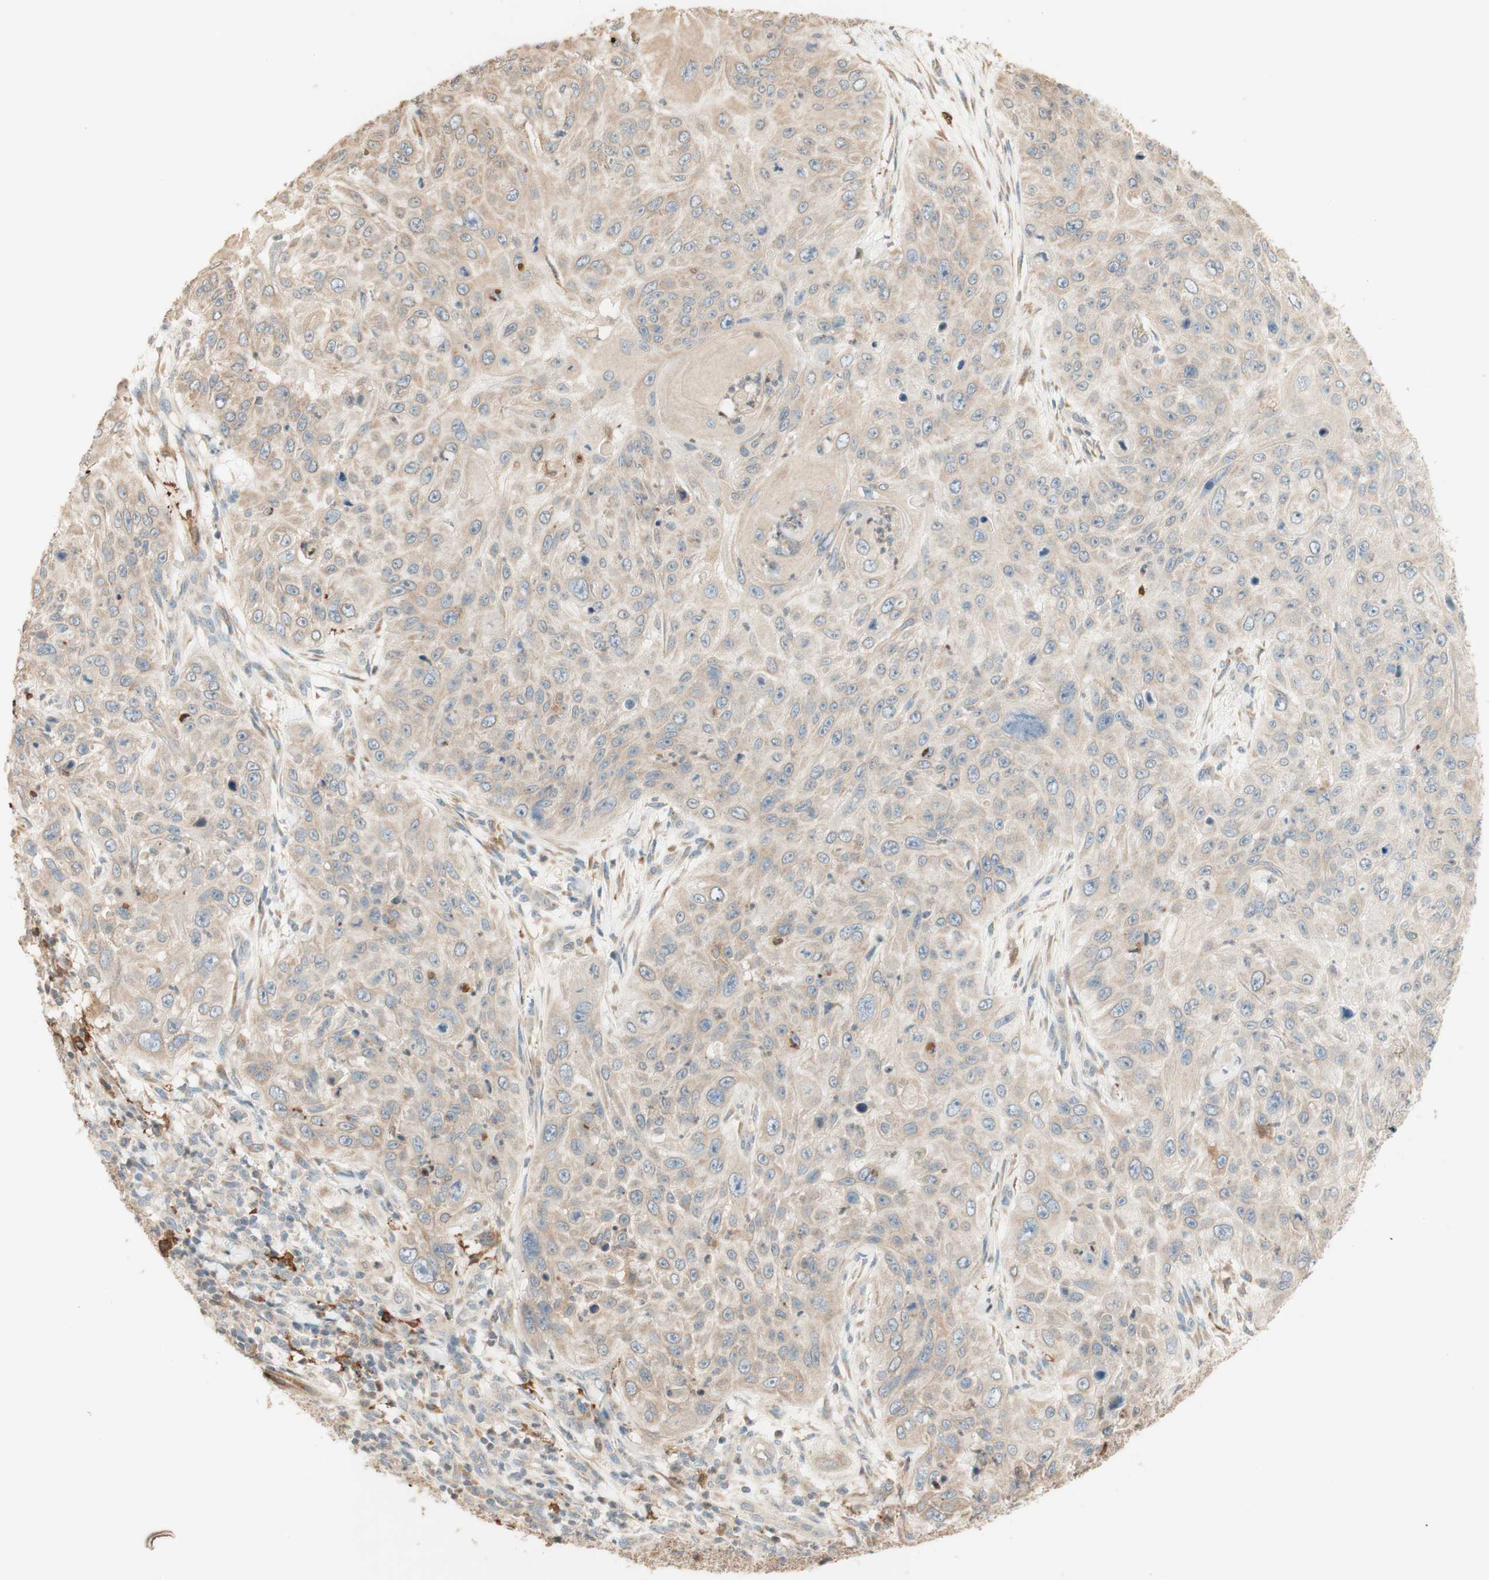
{"staining": {"intensity": "weak", "quantity": ">75%", "location": "cytoplasmic/membranous"}, "tissue": "skin cancer", "cell_type": "Tumor cells", "image_type": "cancer", "snomed": [{"axis": "morphology", "description": "Squamous cell carcinoma, NOS"}, {"axis": "topography", "description": "Skin"}], "caption": "Human skin squamous cell carcinoma stained with a brown dye demonstrates weak cytoplasmic/membranous positive expression in about >75% of tumor cells.", "gene": "CLCN2", "patient": {"sex": "female", "age": 80}}